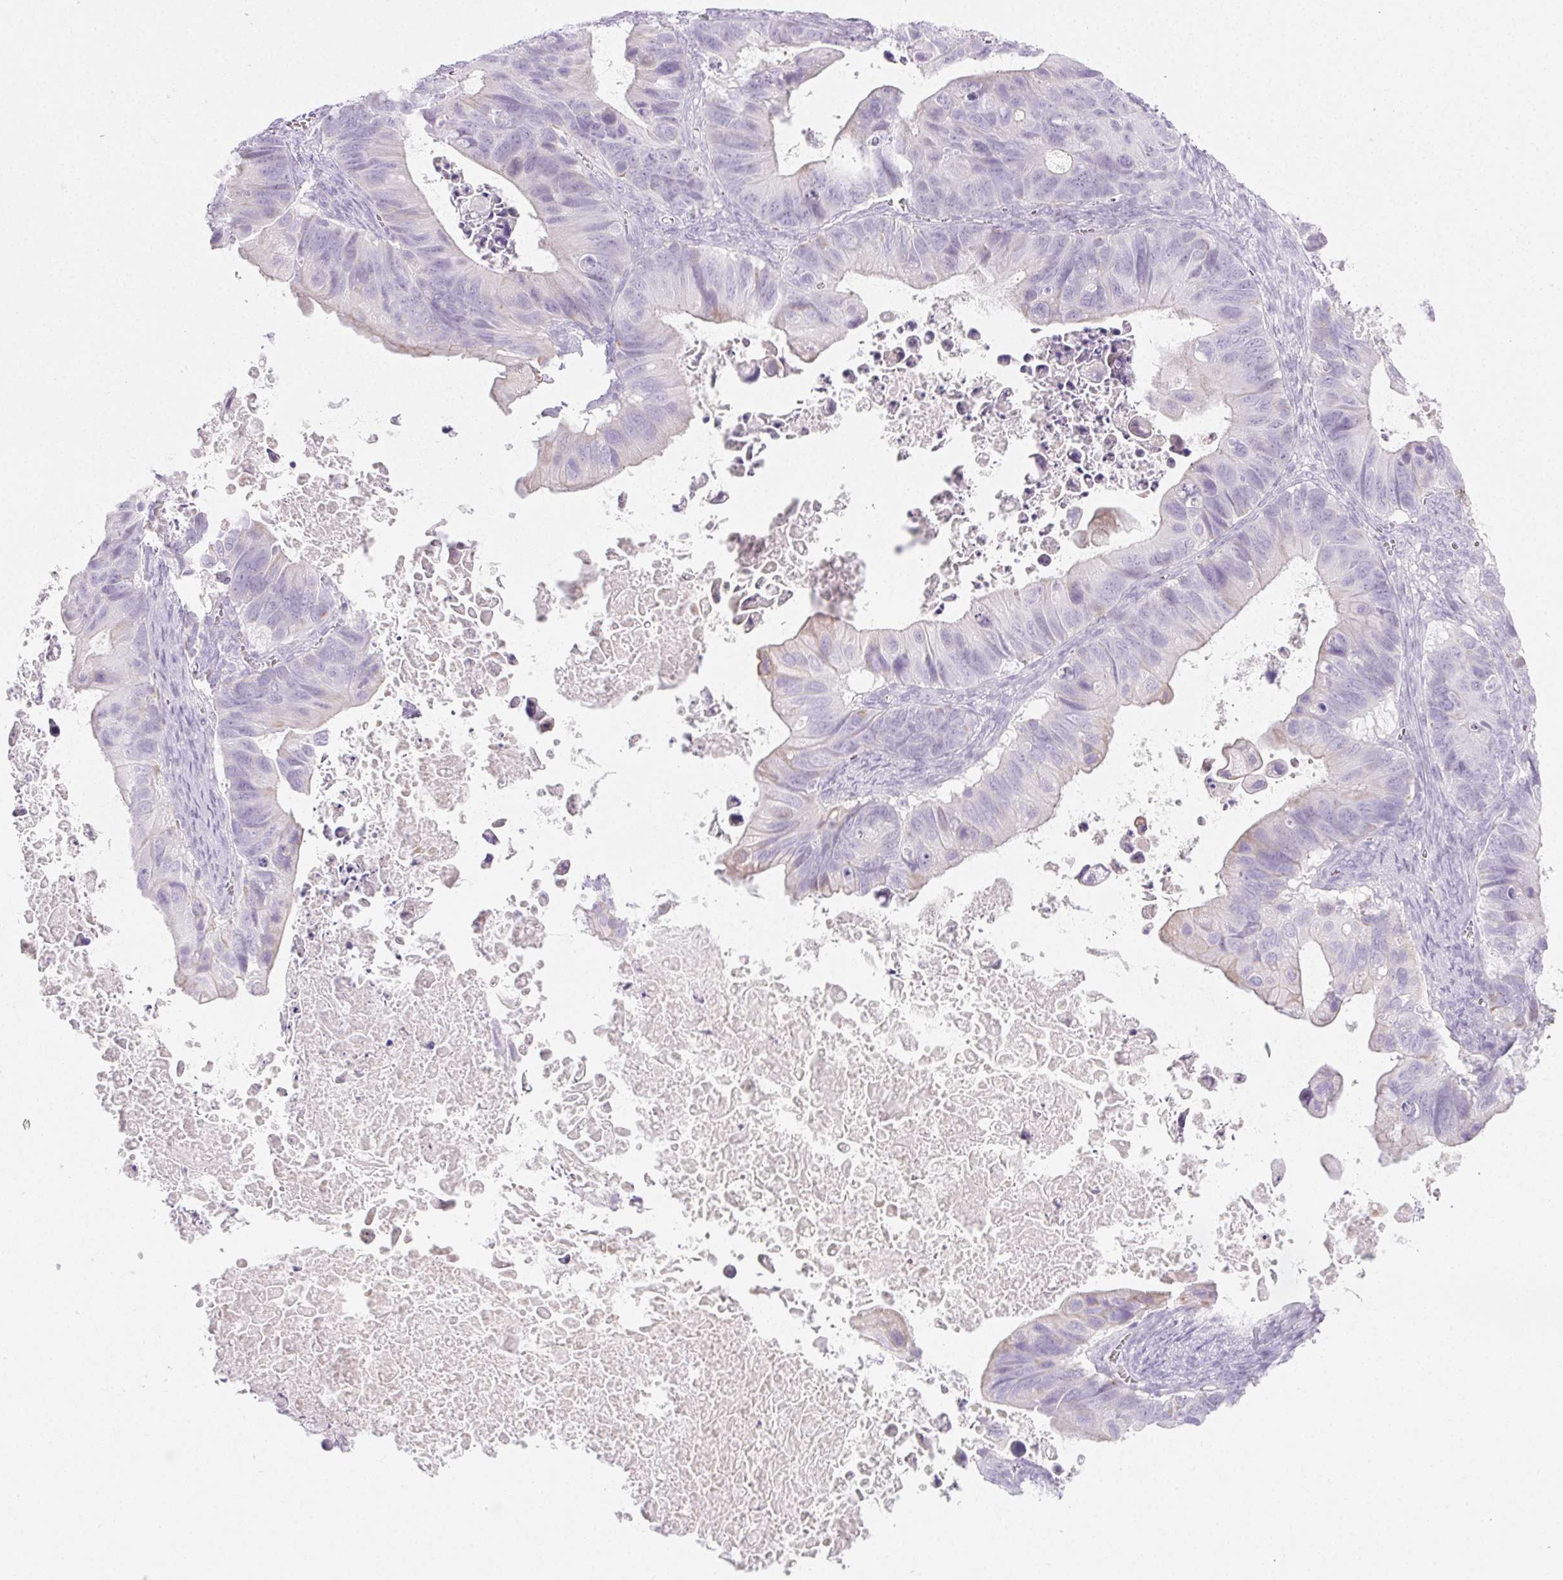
{"staining": {"intensity": "weak", "quantity": "<25%", "location": "cytoplasmic/membranous"}, "tissue": "ovarian cancer", "cell_type": "Tumor cells", "image_type": "cancer", "snomed": [{"axis": "morphology", "description": "Cystadenocarcinoma, mucinous, NOS"}, {"axis": "topography", "description": "Ovary"}], "caption": "Immunohistochemical staining of human ovarian cancer (mucinous cystadenocarcinoma) demonstrates no significant positivity in tumor cells.", "gene": "PI3", "patient": {"sex": "female", "age": 64}}